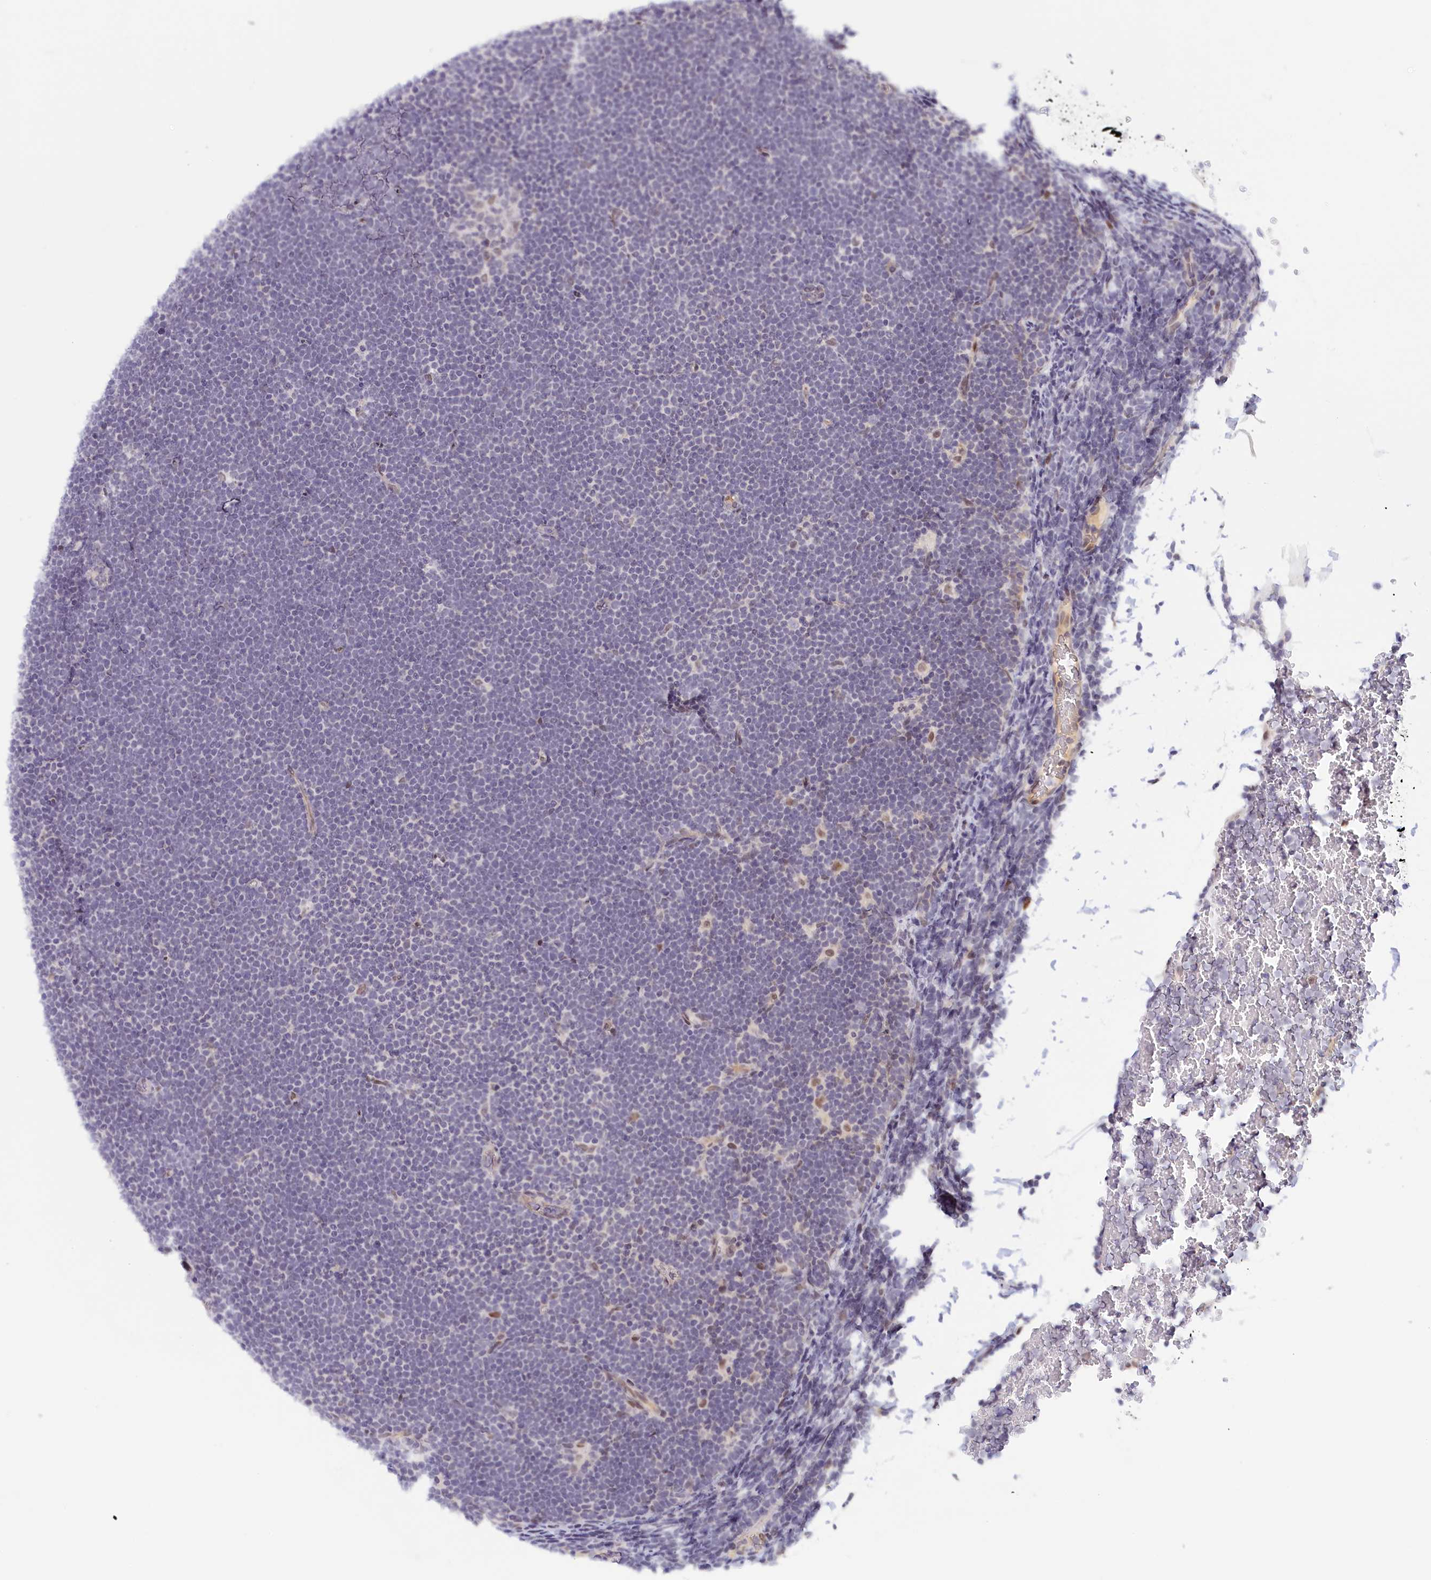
{"staining": {"intensity": "negative", "quantity": "none", "location": "none"}, "tissue": "lymphoma", "cell_type": "Tumor cells", "image_type": "cancer", "snomed": [{"axis": "morphology", "description": "Malignant lymphoma, non-Hodgkin's type, High grade"}, {"axis": "topography", "description": "Lymph node"}], "caption": "This is an immunohistochemistry micrograph of high-grade malignant lymphoma, non-Hodgkin's type. There is no positivity in tumor cells.", "gene": "SEC31B", "patient": {"sex": "male", "age": 13}}